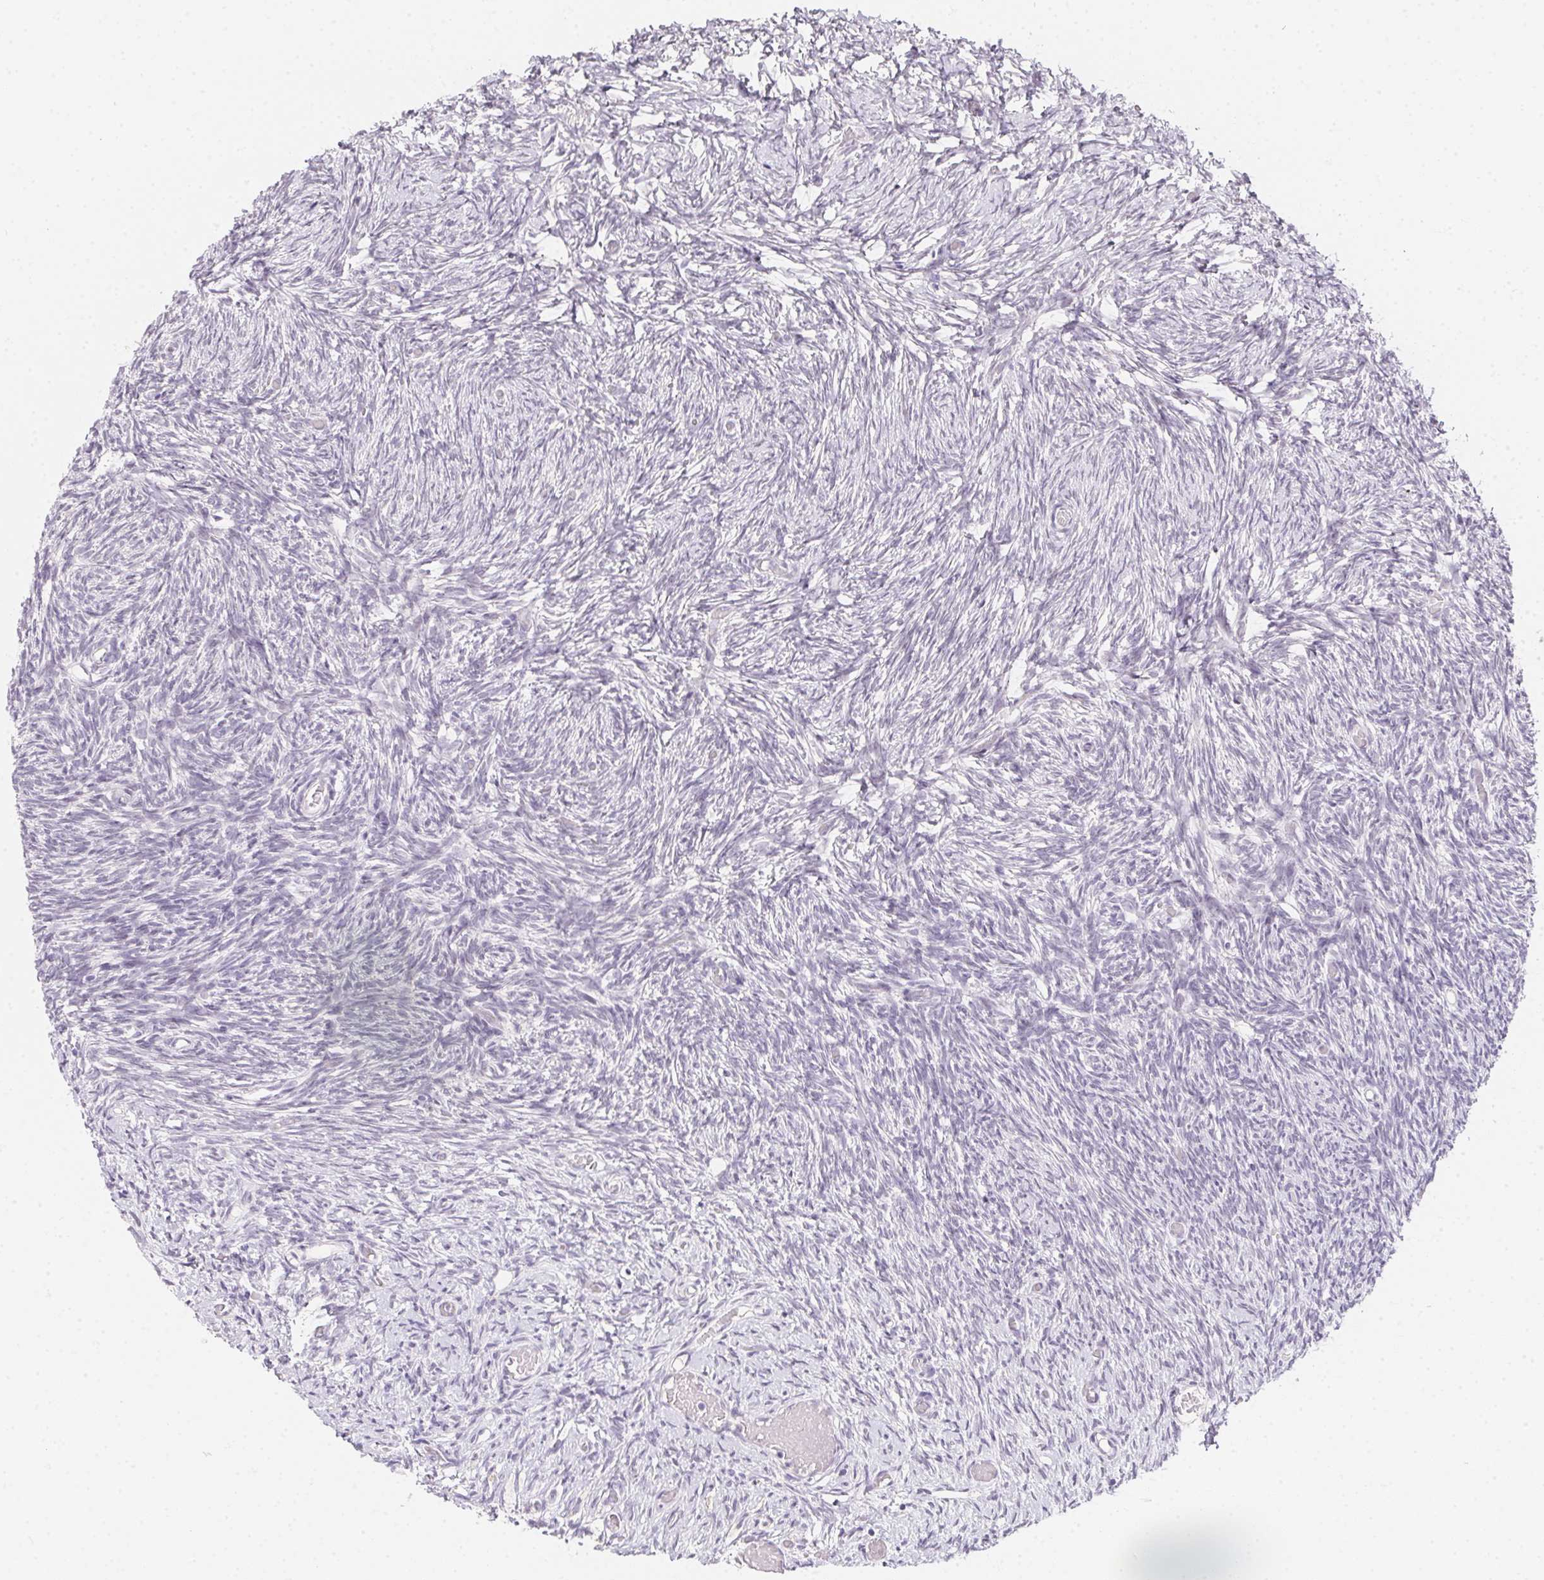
{"staining": {"intensity": "negative", "quantity": "none", "location": "none"}, "tissue": "ovary", "cell_type": "Follicle cells", "image_type": "normal", "snomed": [{"axis": "morphology", "description": "Normal tissue, NOS"}, {"axis": "topography", "description": "Ovary"}], "caption": "The image demonstrates no staining of follicle cells in unremarkable ovary.", "gene": "MORC1", "patient": {"sex": "female", "age": 39}}